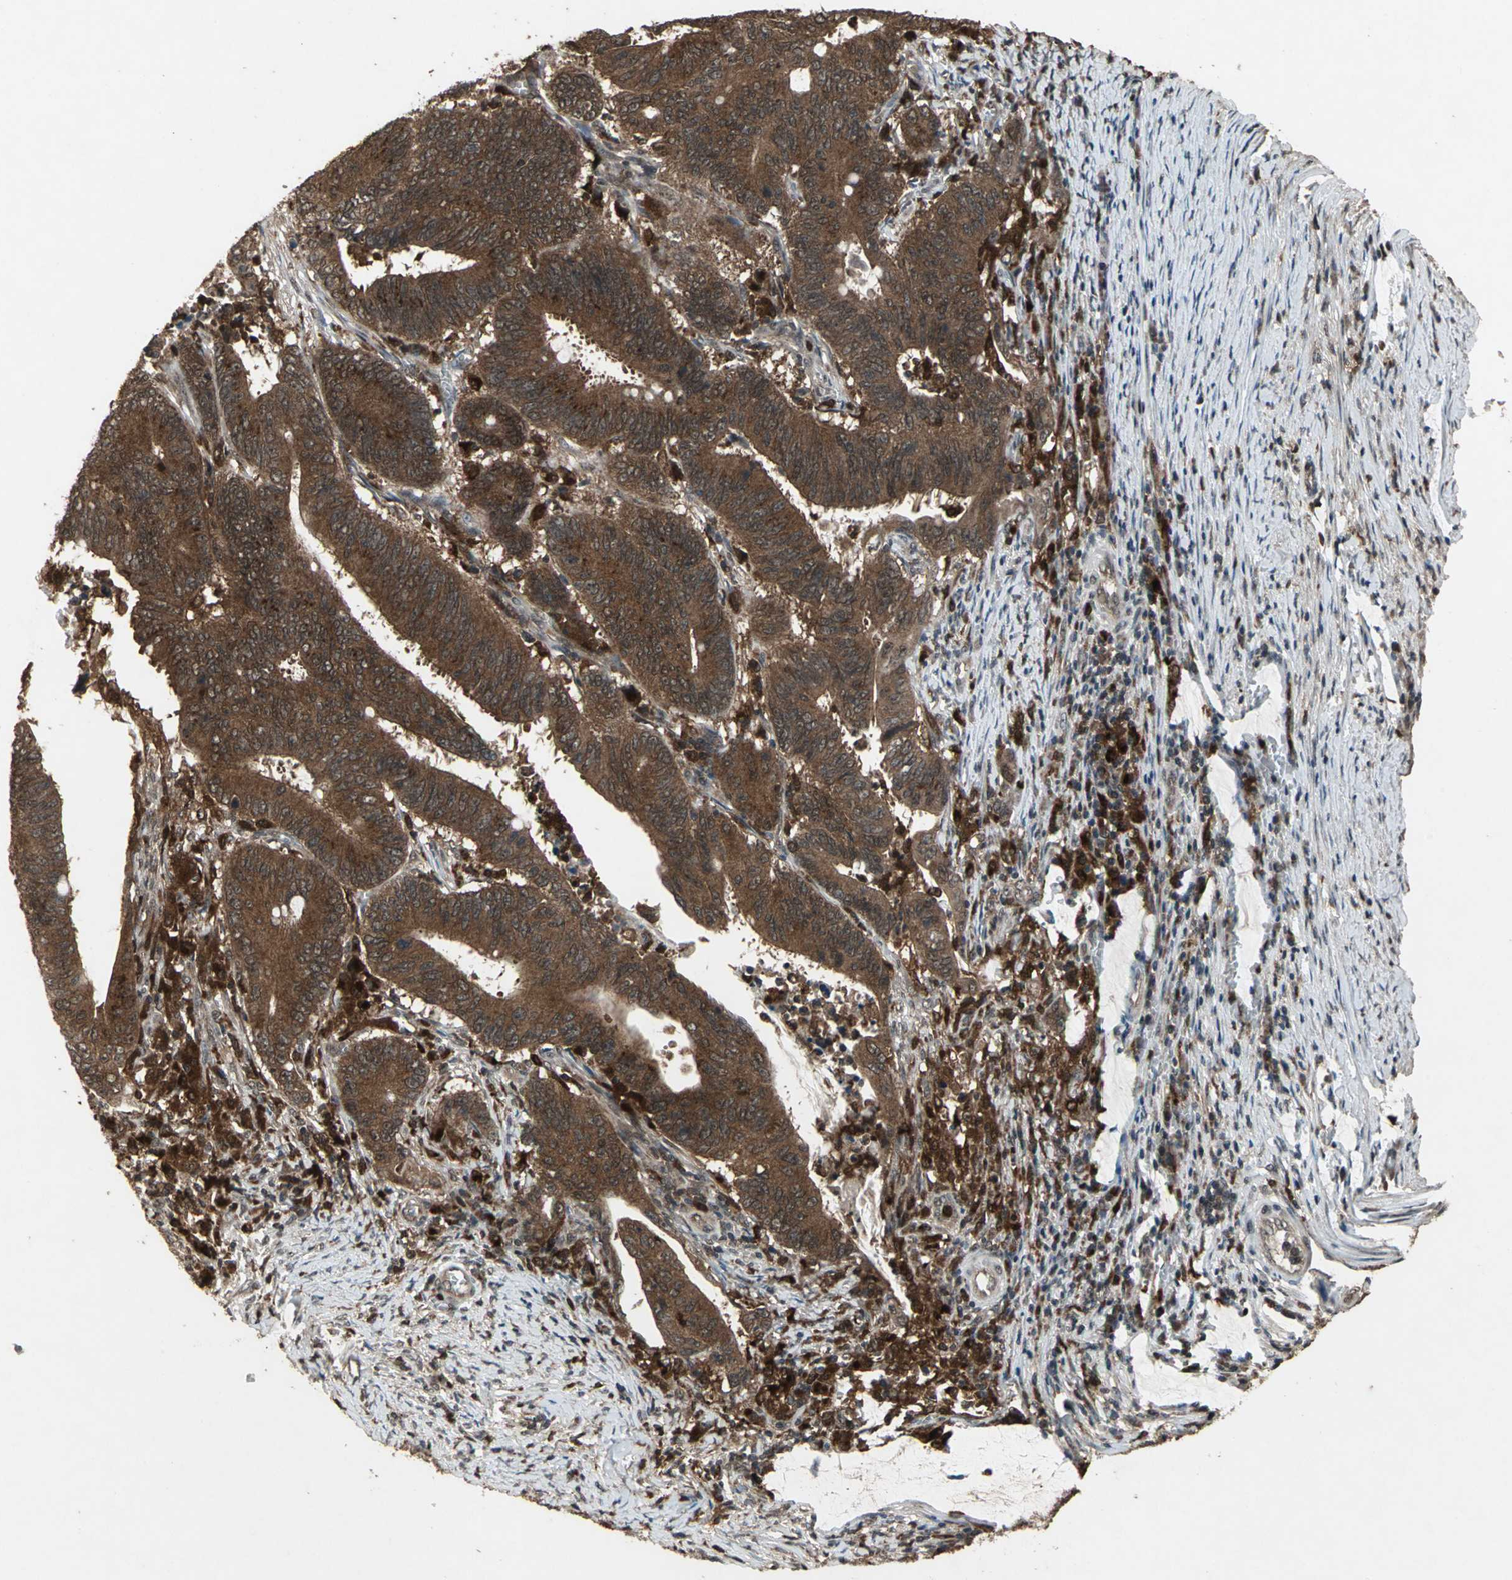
{"staining": {"intensity": "strong", "quantity": ">75%", "location": "cytoplasmic/membranous"}, "tissue": "colorectal cancer", "cell_type": "Tumor cells", "image_type": "cancer", "snomed": [{"axis": "morphology", "description": "Adenocarcinoma, NOS"}, {"axis": "topography", "description": "Colon"}], "caption": "A brown stain labels strong cytoplasmic/membranous staining of a protein in colorectal cancer (adenocarcinoma) tumor cells.", "gene": "PYCARD", "patient": {"sex": "male", "age": 45}}